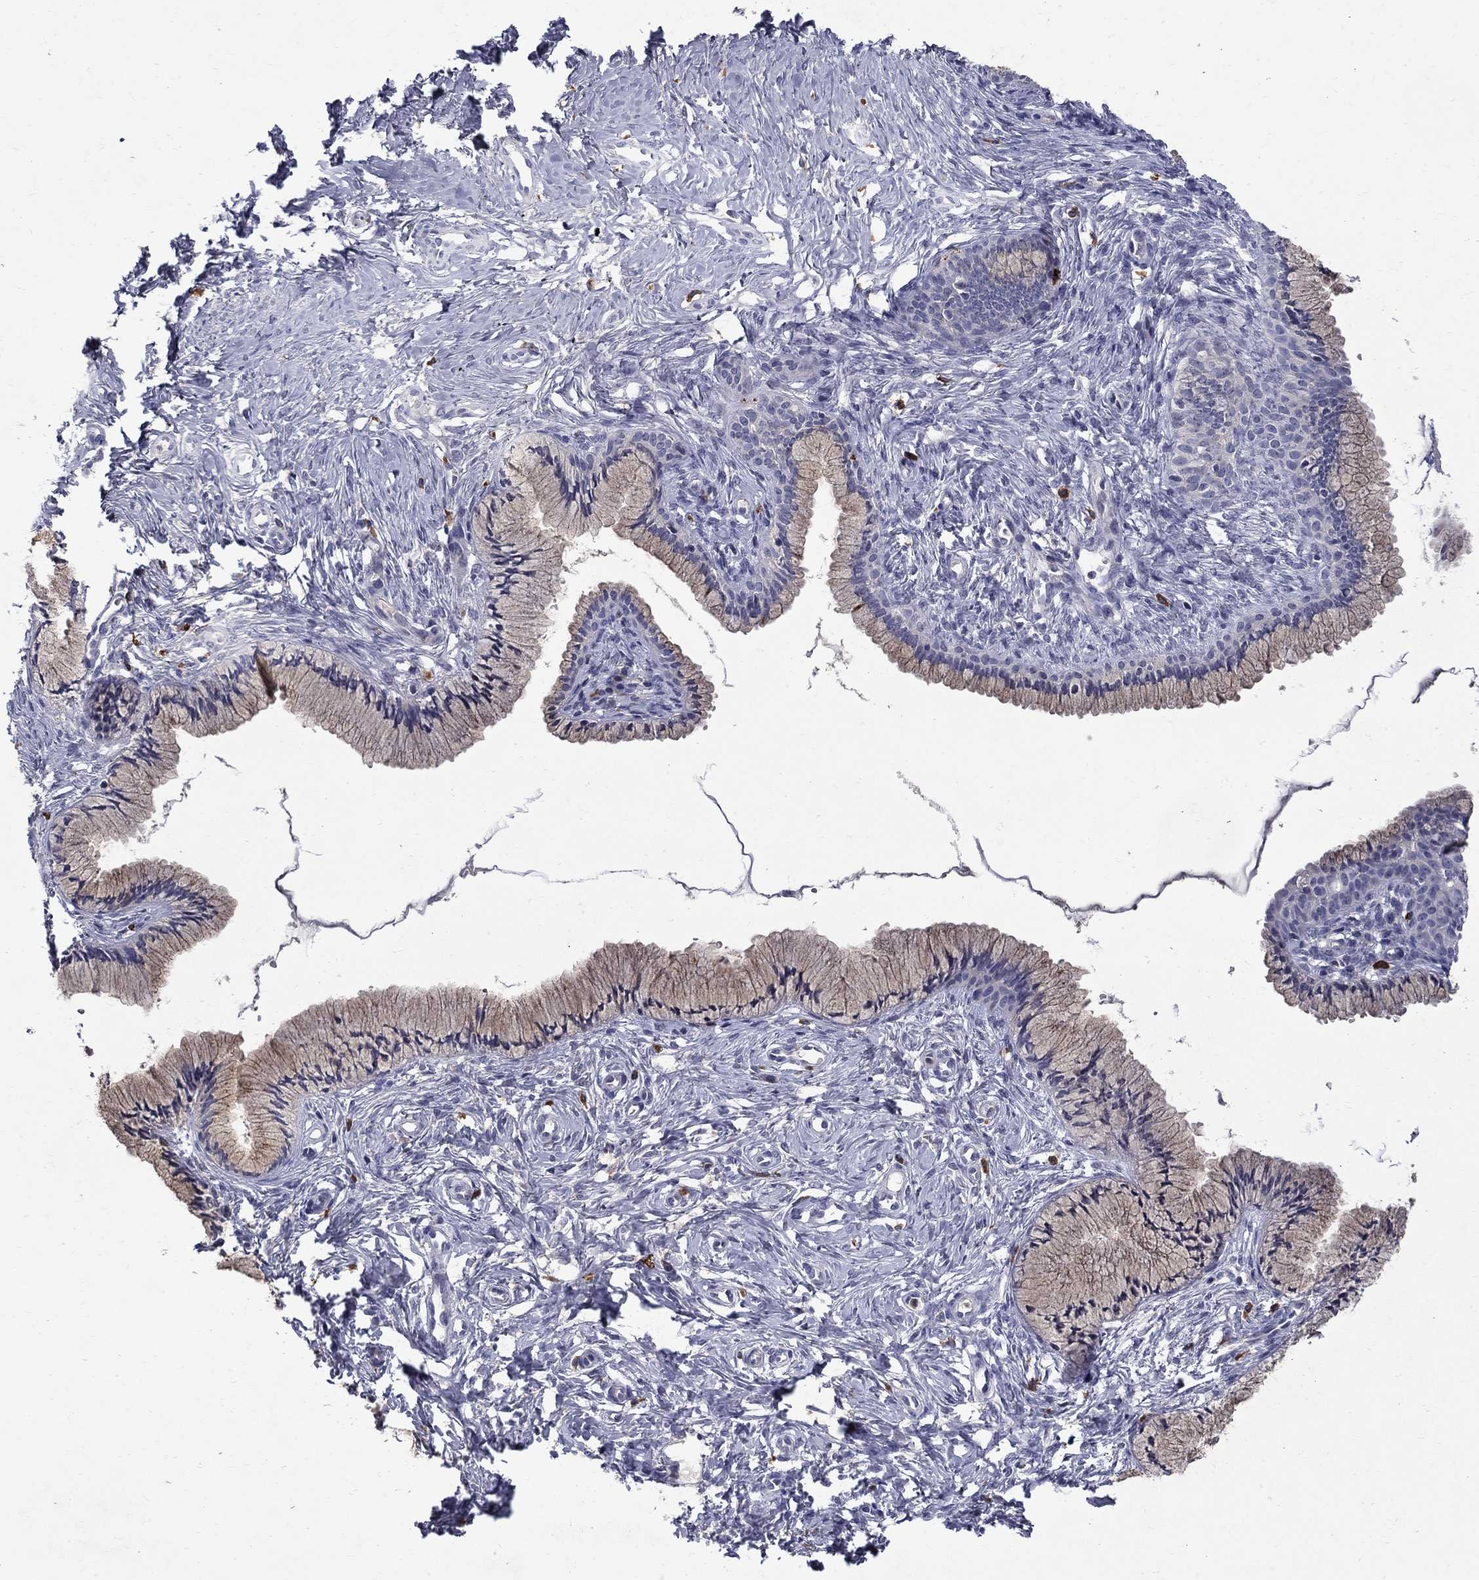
{"staining": {"intensity": "negative", "quantity": "none", "location": "none"}, "tissue": "cervix", "cell_type": "Glandular cells", "image_type": "normal", "snomed": [{"axis": "morphology", "description": "Normal tissue, NOS"}, {"axis": "topography", "description": "Cervix"}], "caption": "IHC of benign cervix reveals no expression in glandular cells.", "gene": "STAB2", "patient": {"sex": "female", "age": 37}}